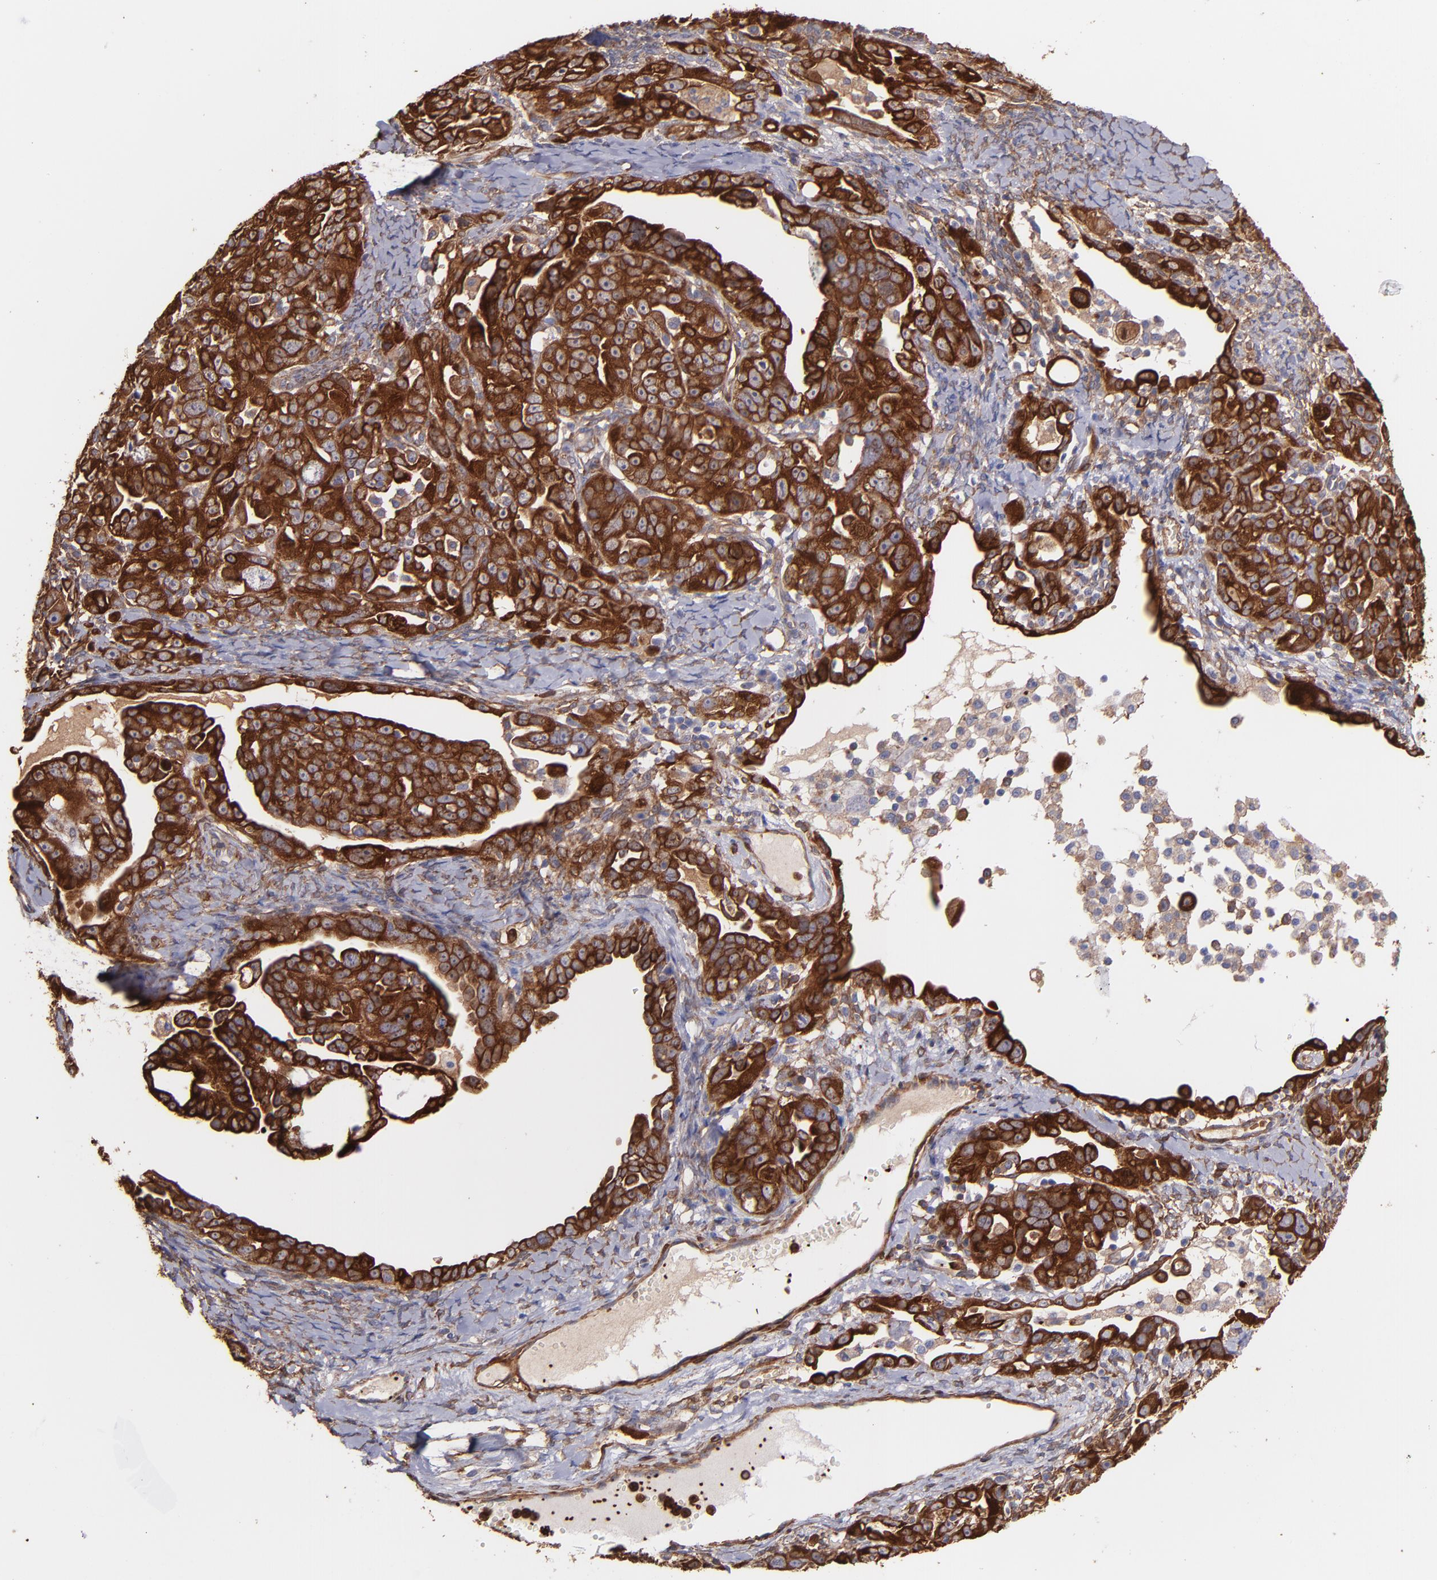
{"staining": {"intensity": "strong", "quantity": ">75%", "location": "cytoplasmic/membranous"}, "tissue": "ovarian cancer", "cell_type": "Tumor cells", "image_type": "cancer", "snomed": [{"axis": "morphology", "description": "Cystadenocarcinoma, serous, NOS"}, {"axis": "topography", "description": "Ovary"}], "caption": "IHC (DAB) staining of human ovarian cancer (serous cystadenocarcinoma) exhibits strong cytoplasmic/membranous protein positivity in approximately >75% of tumor cells.", "gene": "VCL", "patient": {"sex": "female", "age": 66}}